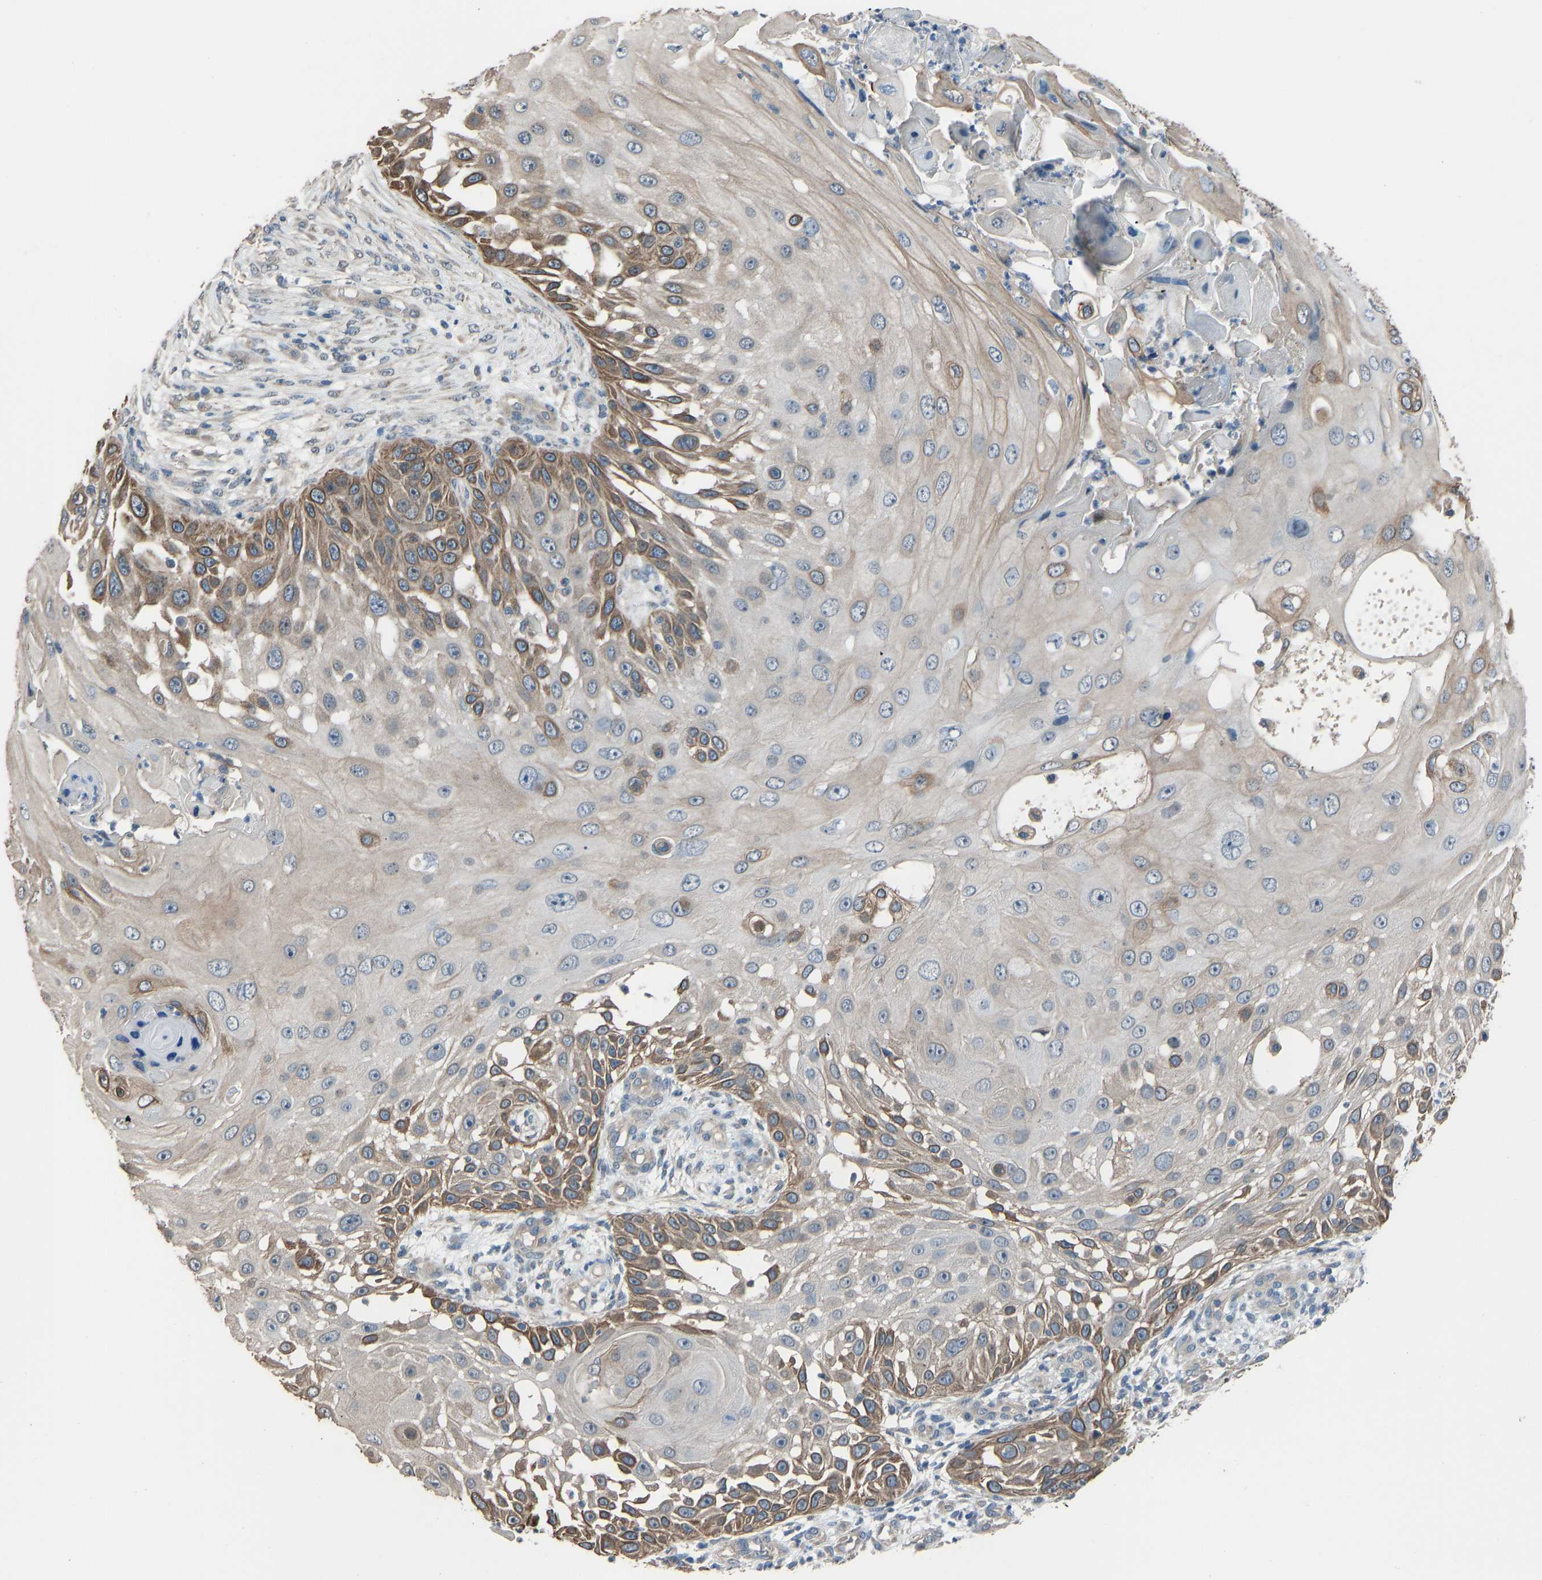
{"staining": {"intensity": "moderate", "quantity": "25%-75%", "location": "cytoplasmic/membranous"}, "tissue": "skin cancer", "cell_type": "Tumor cells", "image_type": "cancer", "snomed": [{"axis": "morphology", "description": "Squamous cell carcinoma, NOS"}, {"axis": "topography", "description": "Skin"}], "caption": "Tumor cells exhibit medium levels of moderate cytoplasmic/membranous positivity in approximately 25%-75% of cells in skin cancer.", "gene": "SLC43A1", "patient": {"sex": "female", "age": 44}}